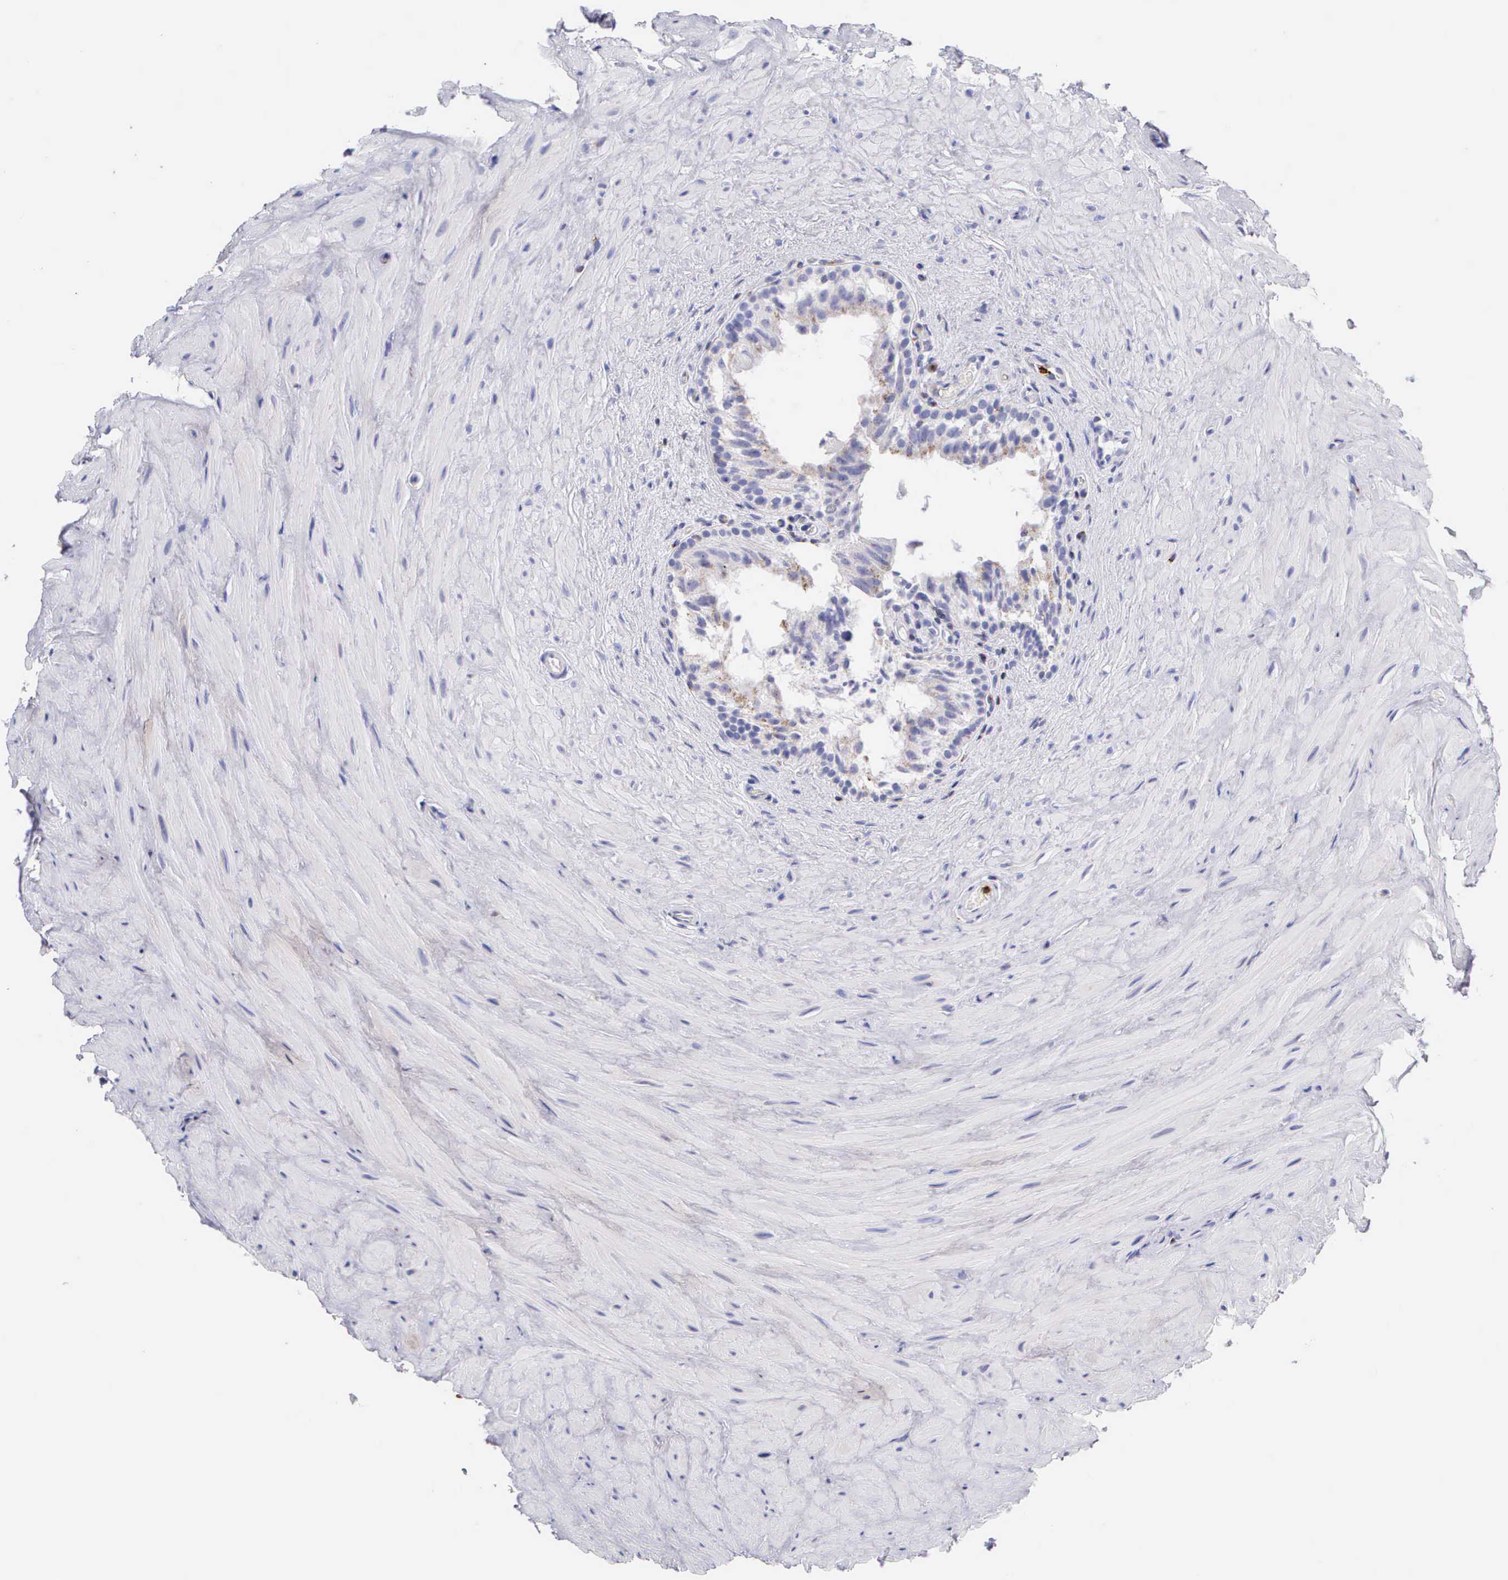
{"staining": {"intensity": "negative", "quantity": "none", "location": "none"}, "tissue": "epididymis", "cell_type": "Glandular cells", "image_type": "normal", "snomed": [{"axis": "morphology", "description": "Normal tissue, NOS"}, {"axis": "topography", "description": "Epididymis"}], "caption": "The immunohistochemistry (IHC) image has no significant expression in glandular cells of epididymis.", "gene": "SRGN", "patient": {"sex": "male", "age": 35}}